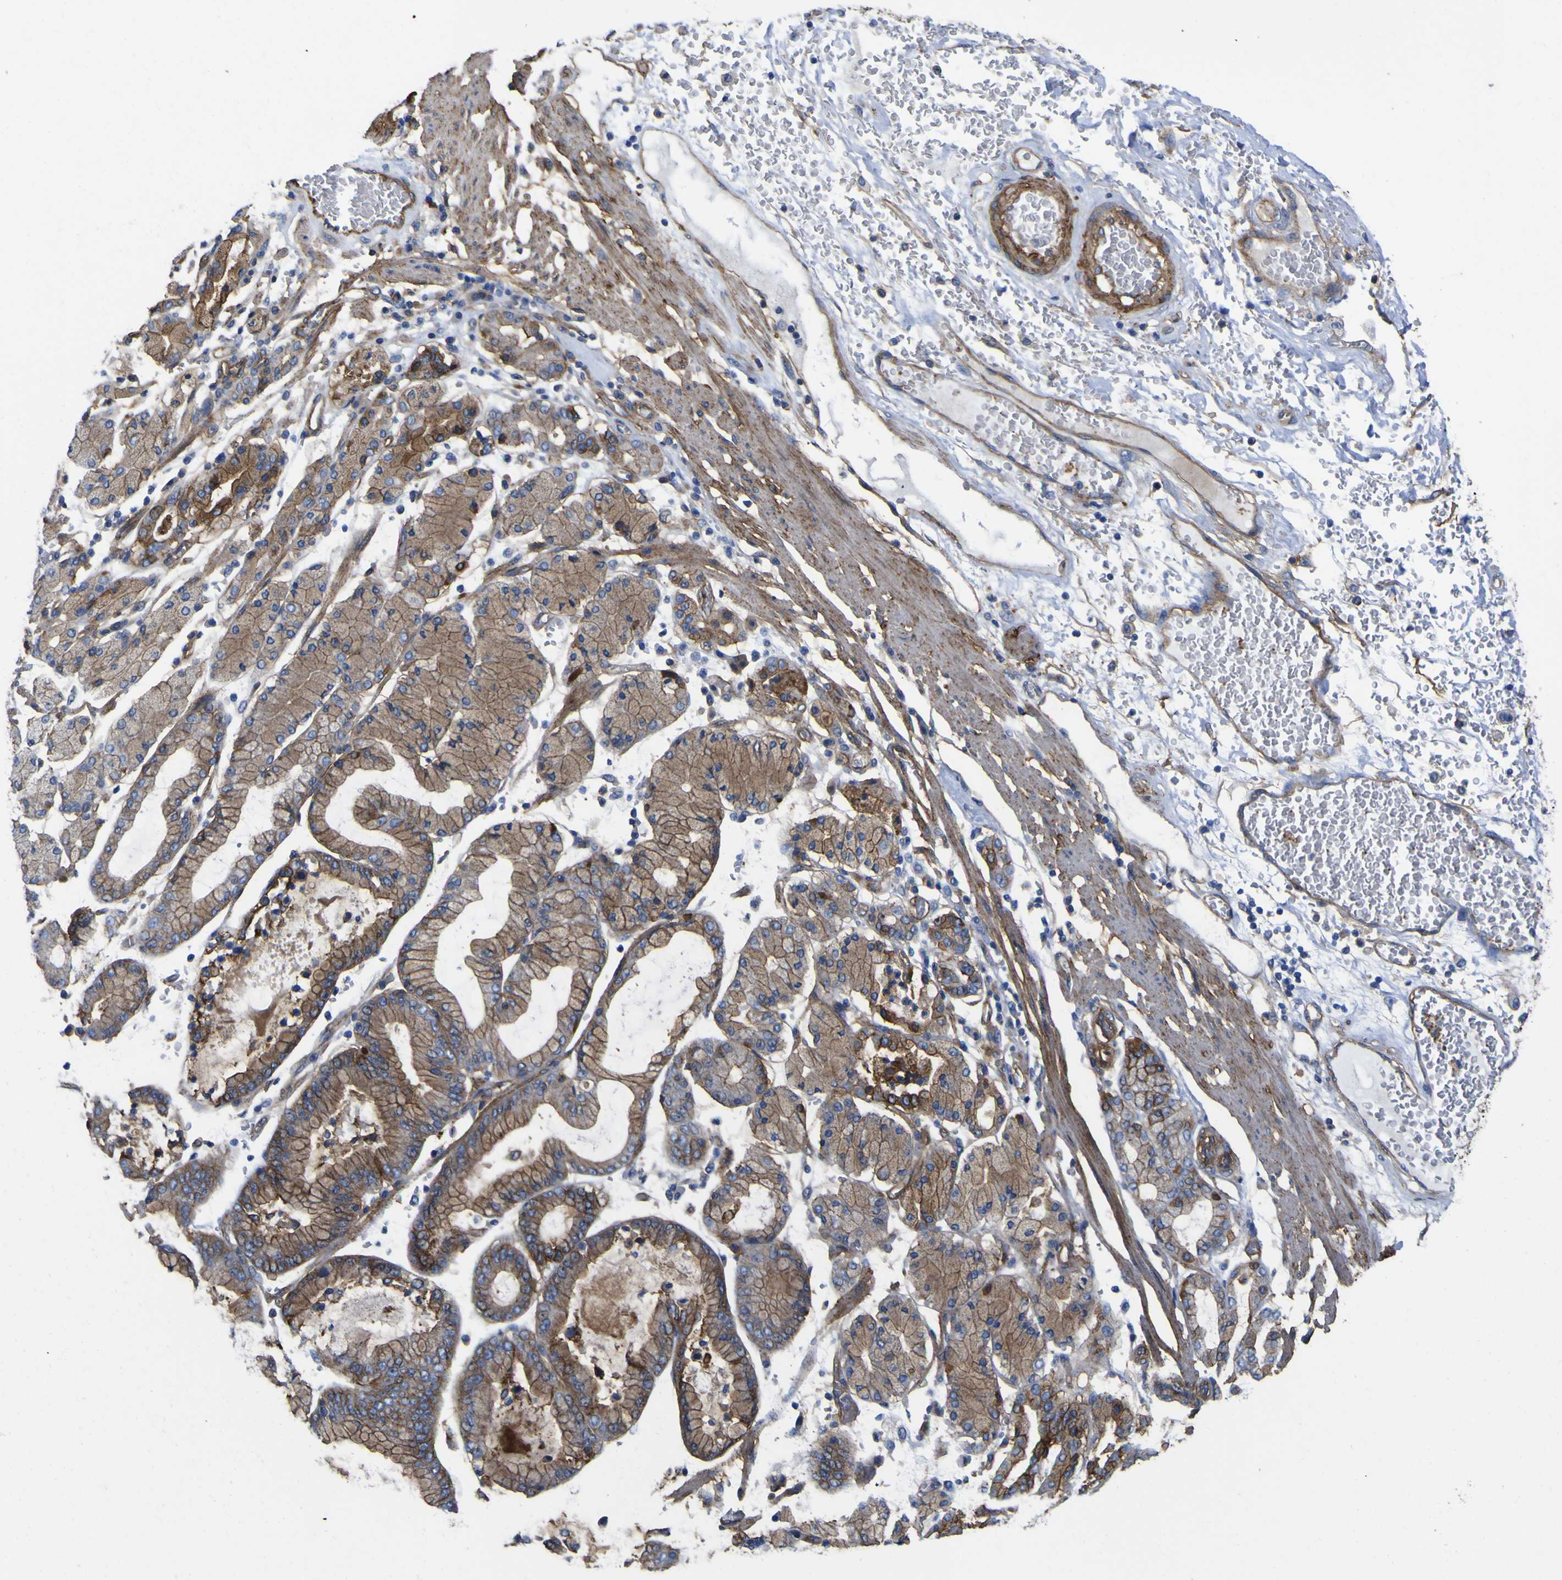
{"staining": {"intensity": "moderate", "quantity": ">75%", "location": "cytoplasmic/membranous"}, "tissue": "stomach cancer", "cell_type": "Tumor cells", "image_type": "cancer", "snomed": [{"axis": "morphology", "description": "Normal tissue, NOS"}, {"axis": "morphology", "description": "Adenocarcinoma, NOS"}, {"axis": "topography", "description": "Stomach, upper"}, {"axis": "topography", "description": "Stomach"}], "caption": "Moderate cytoplasmic/membranous protein positivity is identified in about >75% of tumor cells in stomach adenocarcinoma.", "gene": "CD151", "patient": {"sex": "male", "age": 76}}